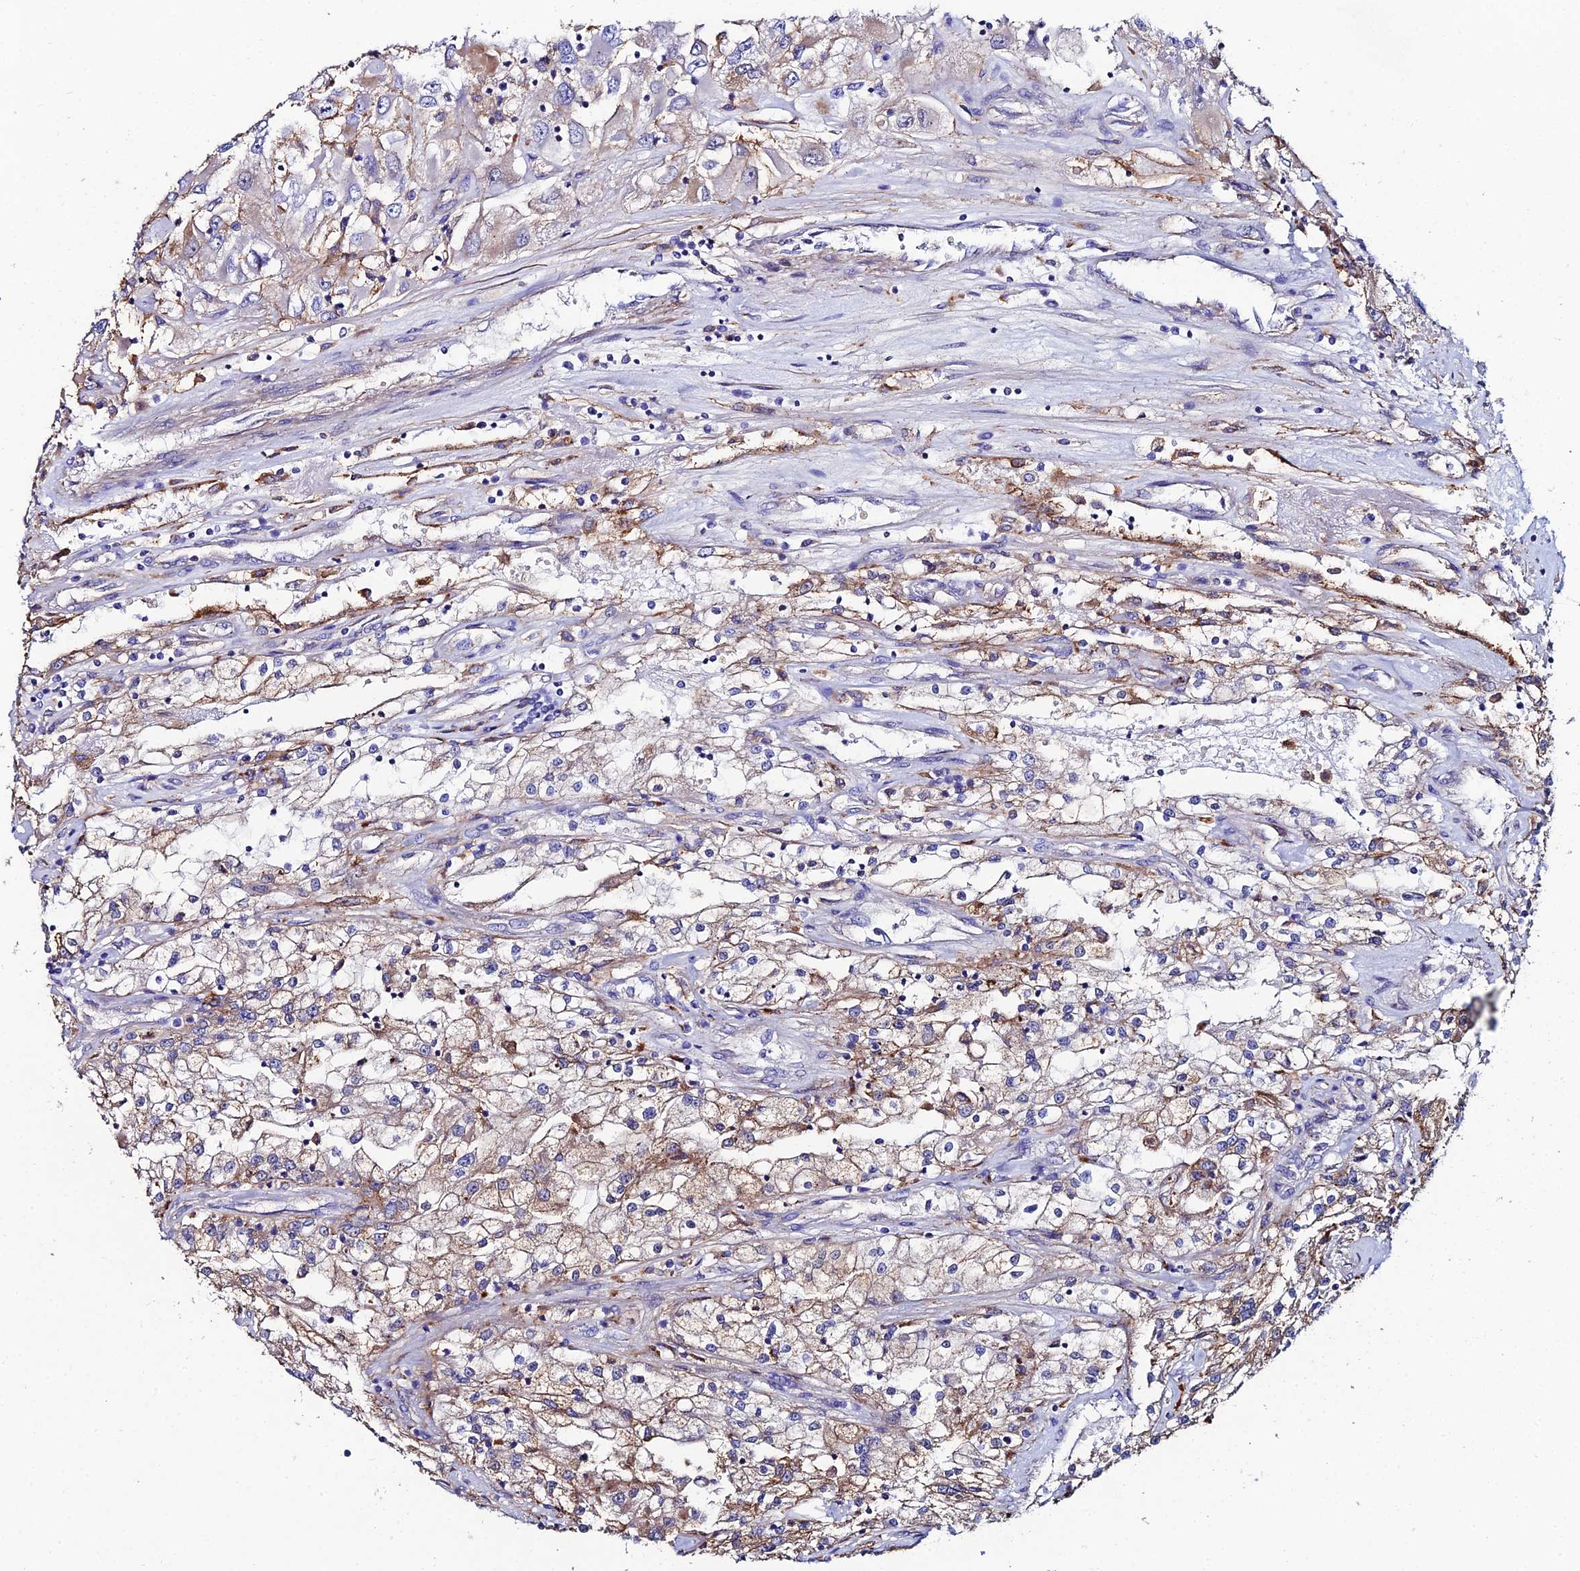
{"staining": {"intensity": "strong", "quantity": "<25%", "location": "cytoplasmic/membranous"}, "tissue": "renal cancer", "cell_type": "Tumor cells", "image_type": "cancer", "snomed": [{"axis": "morphology", "description": "Adenocarcinoma, NOS"}, {"axis": "topography", "description": "Kidney"}], "caption": "An immunohistochemistry histopathology image of tumor tissue is shown. Protein staining in brown highlights strong cytoplasmic/membranous positivity in renal cancer within tumor cells.", "gene": "C6", "patient": {"sex": "female", "age": 52}}